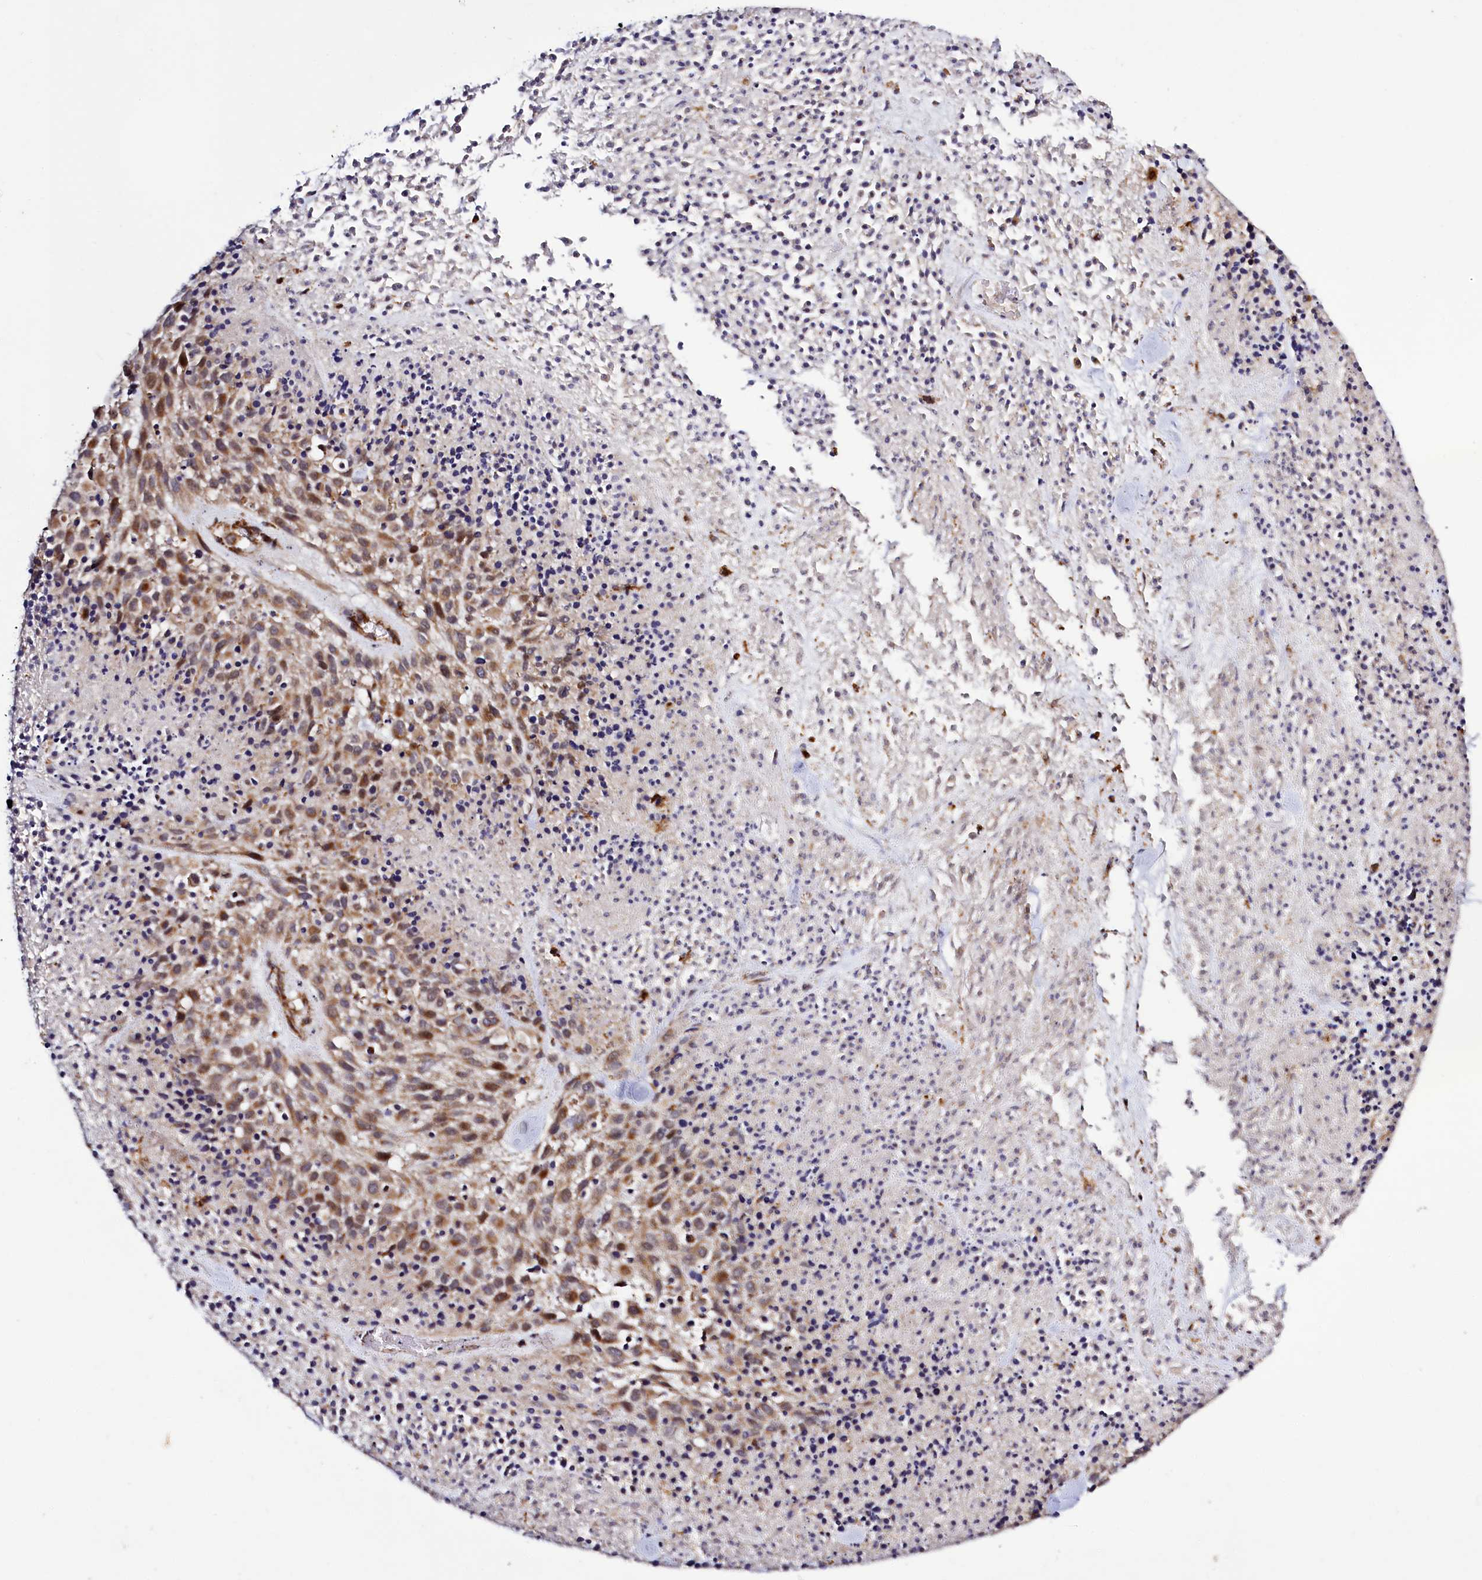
{"staining": {"intensity": "moderate", "quantity": ">75%", "location": "cytoplasmic/membranous"}, "tissue": "melanoma", "cell_type": "Tumor cells", "image_type": "cancer", "snomed": [{"axis": "morphology", "description": "Malignant melanoma, Metastatic site"}, {"axis": "topography", "description": "Skin"}], "caption": "A high-resolution histopathology image shows immunohistochemistry staining of melanoma, which demonstrates moderate cytoplasmic/membranous expression in about >75% of tumor cells.", "gene": "DYNC2H1", "patient": {"sex": "female", "age": 81}}